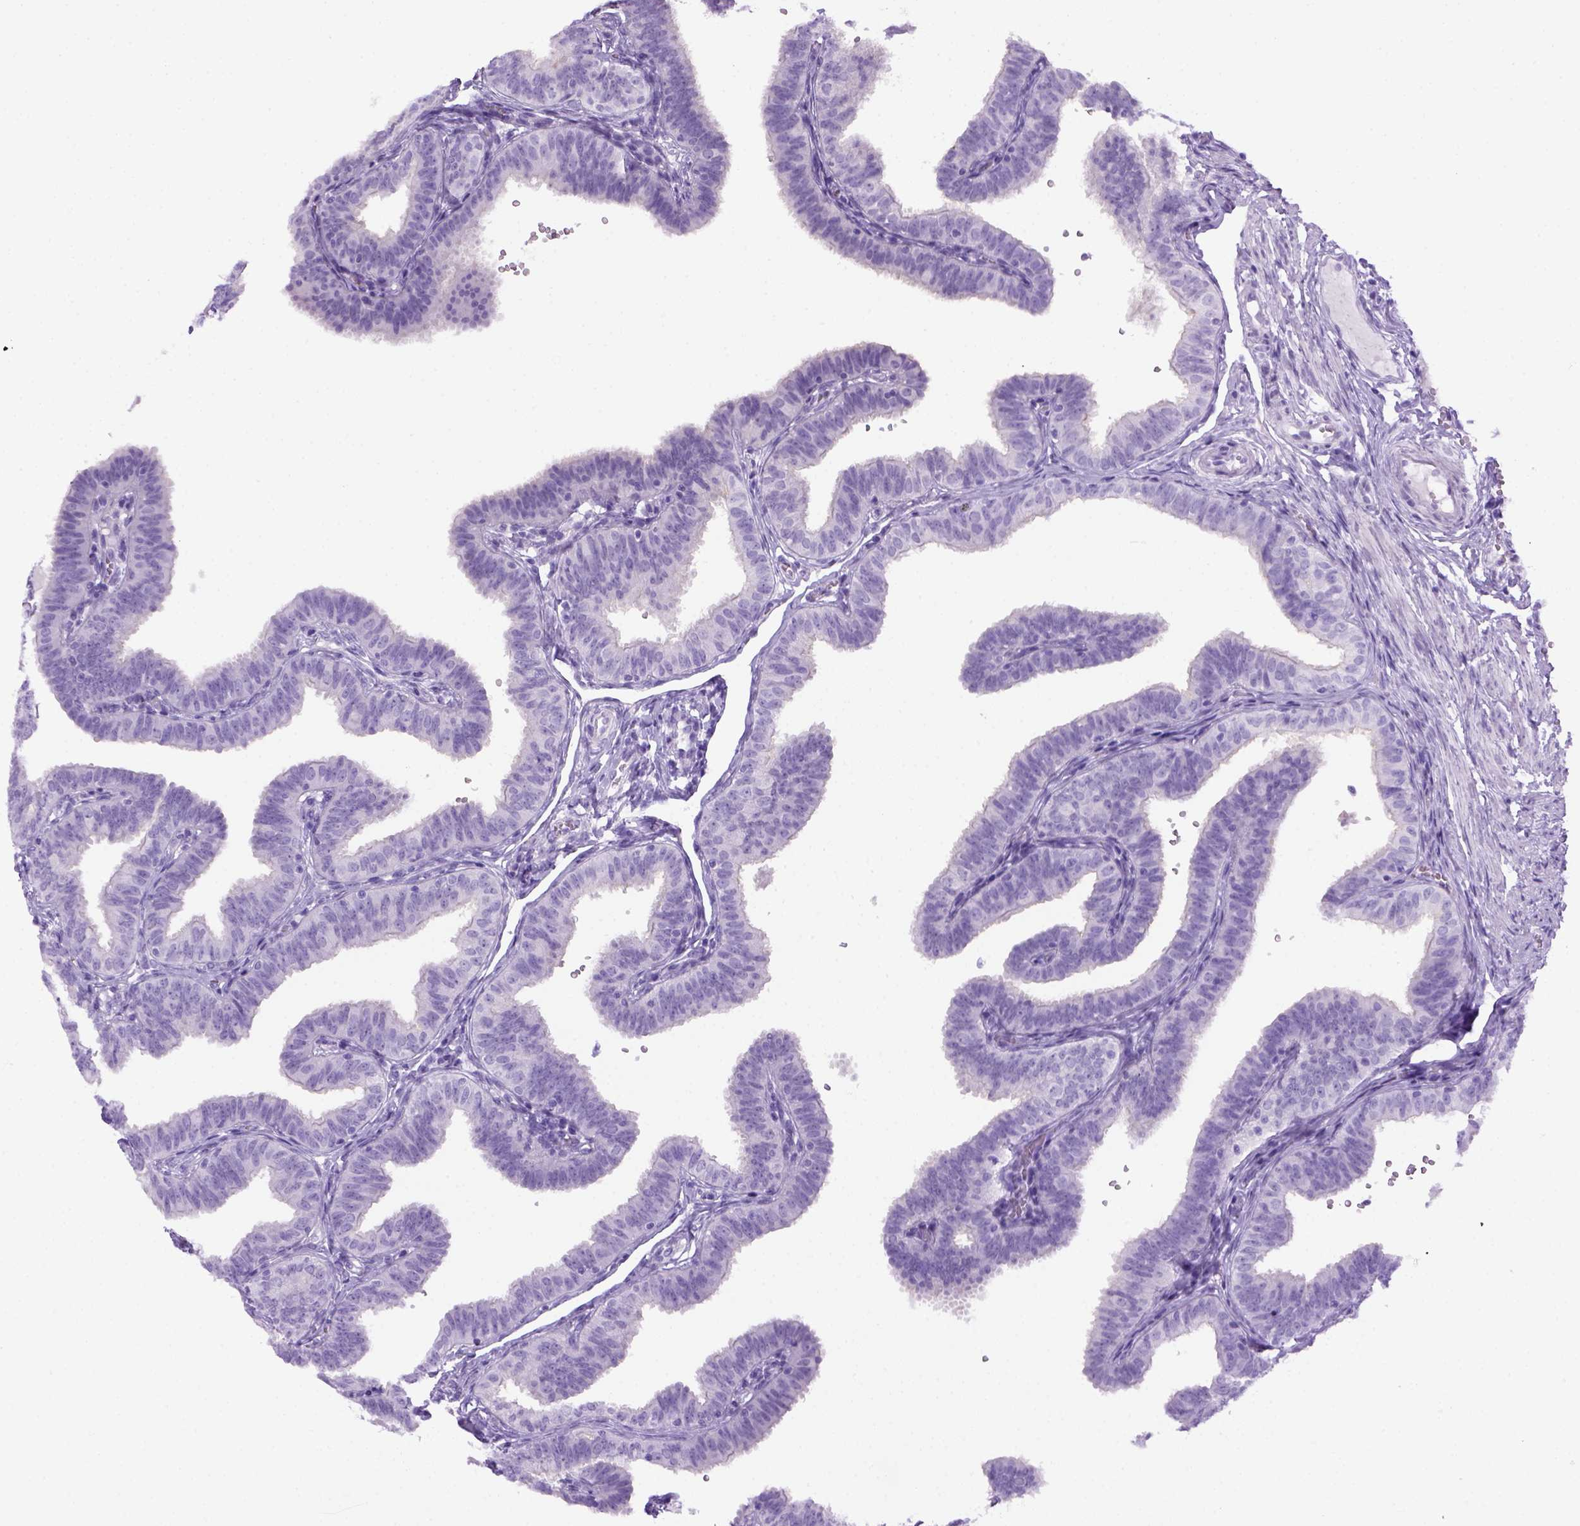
{"staining": {"intensity": "negative", "quantity": "none", "location": "none"}, "tissue": "fallopian tube", "cell_type": "Glandular cells", "image_type": "normal", "snomed": [{"axis": "morphology", "description": "Normal tissue, NOS"}, {"axis": "topography", "description": "Fallopian tube"}], "caption": "This micrograph is of unremarkable fallopian tube stained with IHC to label a protein in brown with the nuclei are counter-stained blue. There is no positivity in glandular cells. The staining was performed using DAB (3,3'-diaminobenzidine) to visualize the protein expression in brown, while the nuclei were stained in blue with hematoxylin (Magnification: 20x).", "gene": "SGCG", "patient": {"sex": "female", "age": 25}}